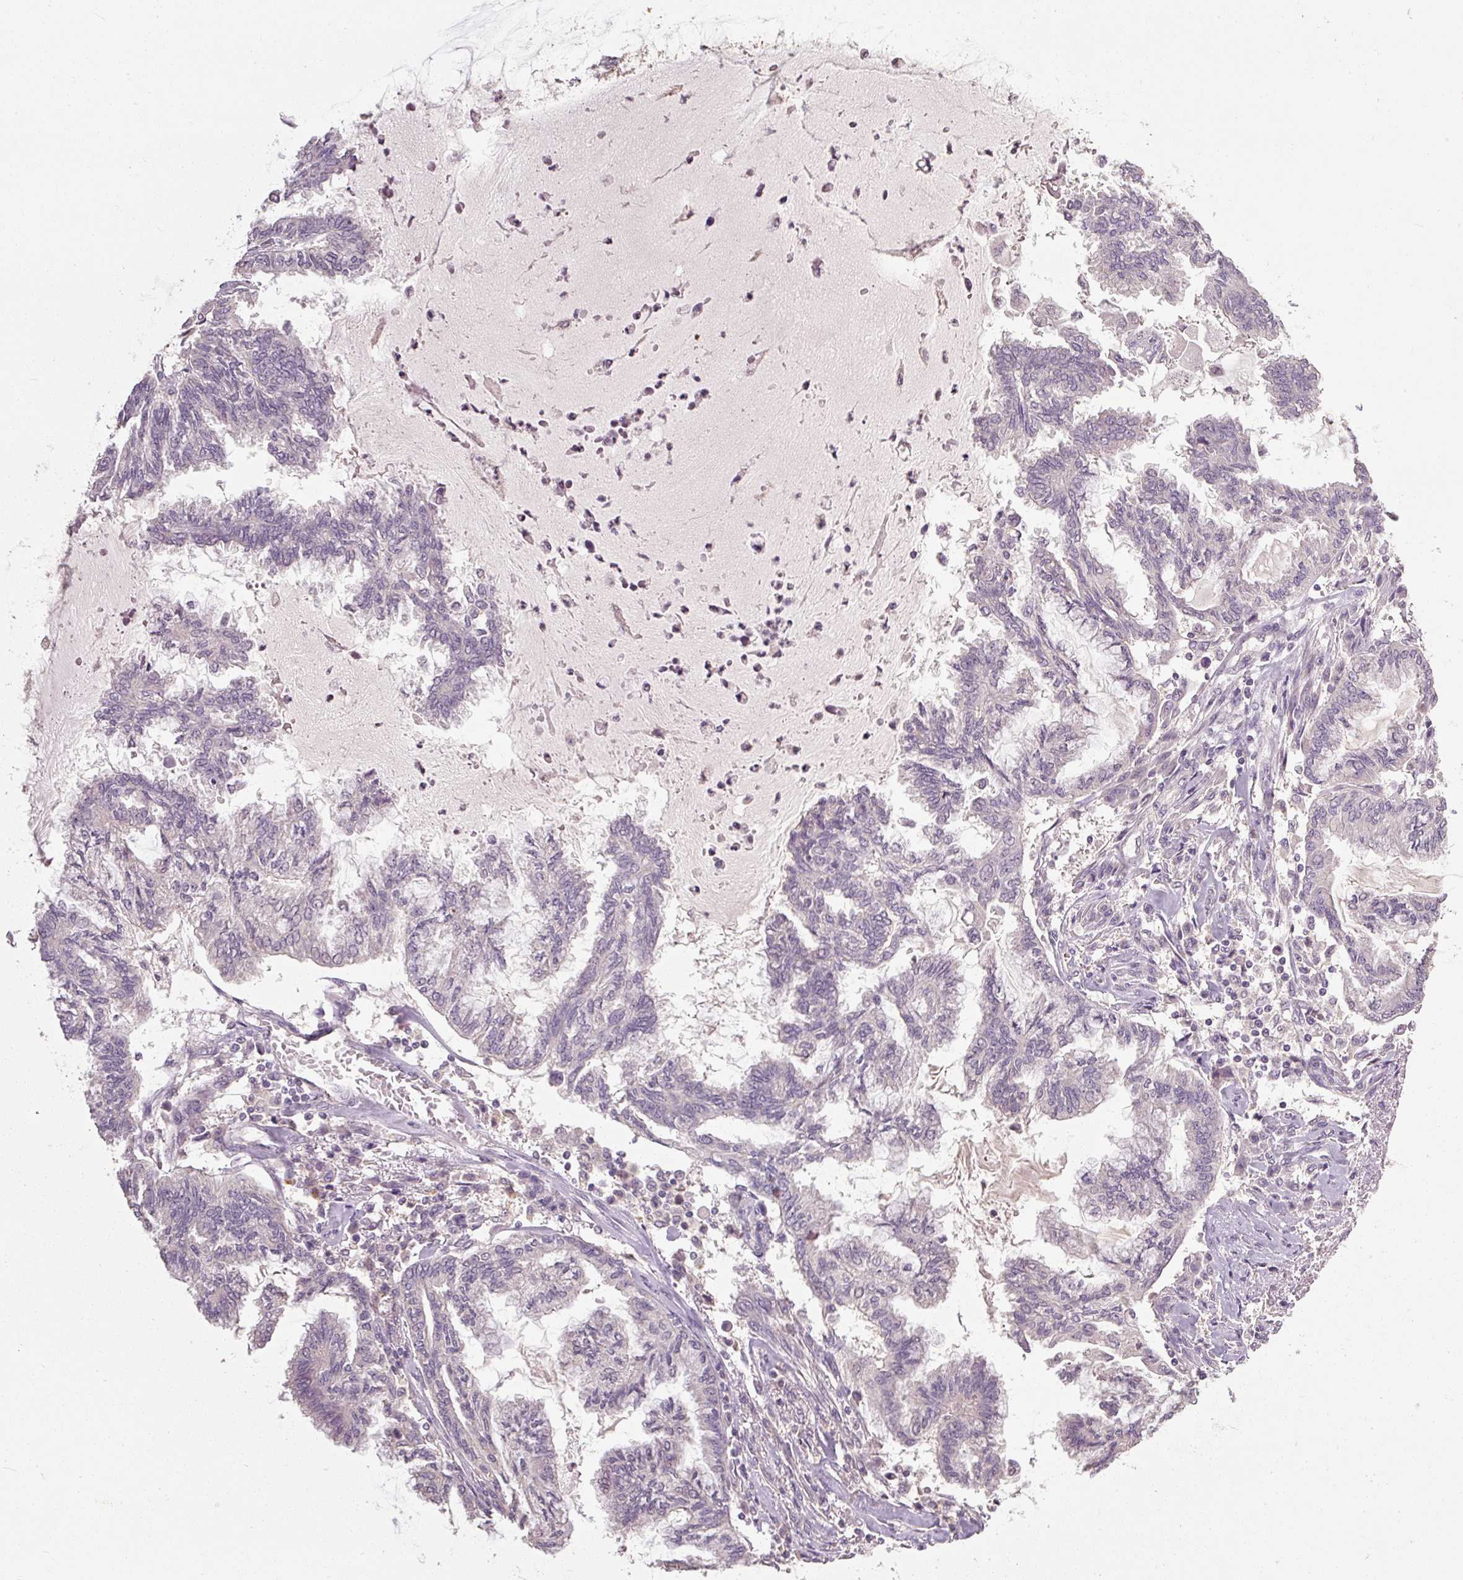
{"staining": {"intensity": "negative", "quantity": "none", "location": "none"}, "tissue": "endometrial cancer", "cell_type": "Tumor cells", "image_type": "cancer", "snomed": [{"axis": "morphology", "description": "Adenocarcinoma, NOS"}, {"axis": "topography", "description": "Endometrium"}], "caption": "Tumor cells show no significant protein expression in endometrial adenocarcinoma.", "gene": "CFAP65", "patient": {"sex": "female", "age": 86}}